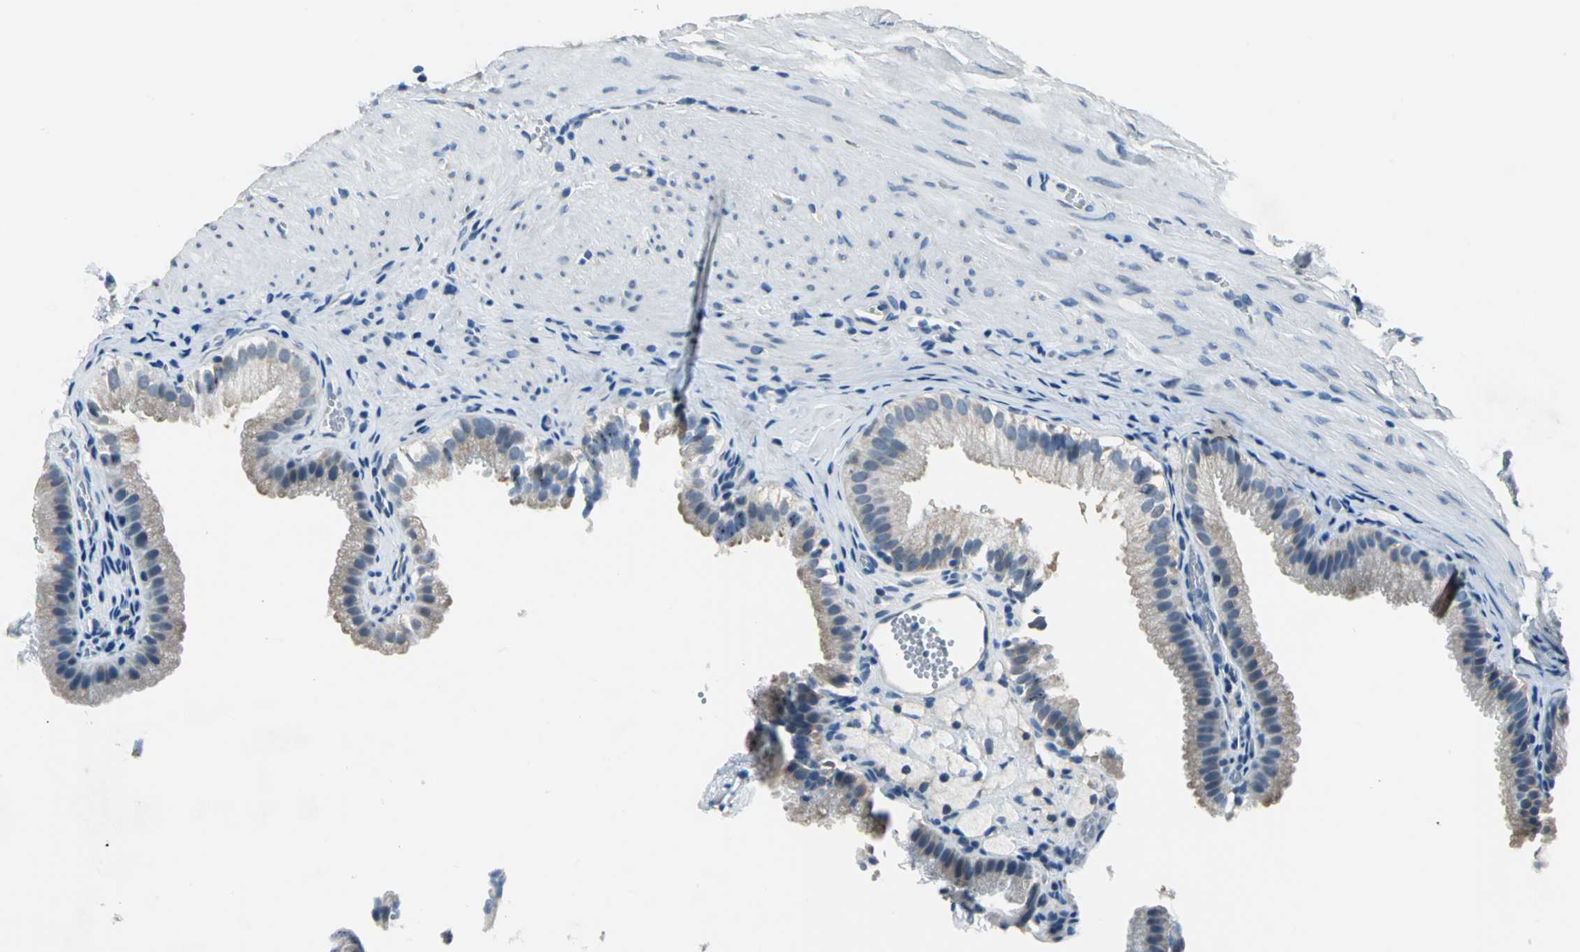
{"staining": {"intensity": "weak", "quantity": "25%-75%", "location": "cytoplasmic/membranous"}, "tissue": "gallbladder", "cell_type": "Glandular cells", "image_type": "normal", "snomed": [{"axis": "morphology", "description": "Normal tissue, NOS"}, {"axis": "topography", "description": "Gallbladder"}], "caption": "IHC (DAB) staining of benign gallbladder displays weak cytoplasmic/membranous protein positivity in approximately 25%-75% of glandular cells. (DAB IHC with brightfield microscopy, high magnification).", "gene": "ZNF415", "patient": {"sex": "female", "age": 24}}